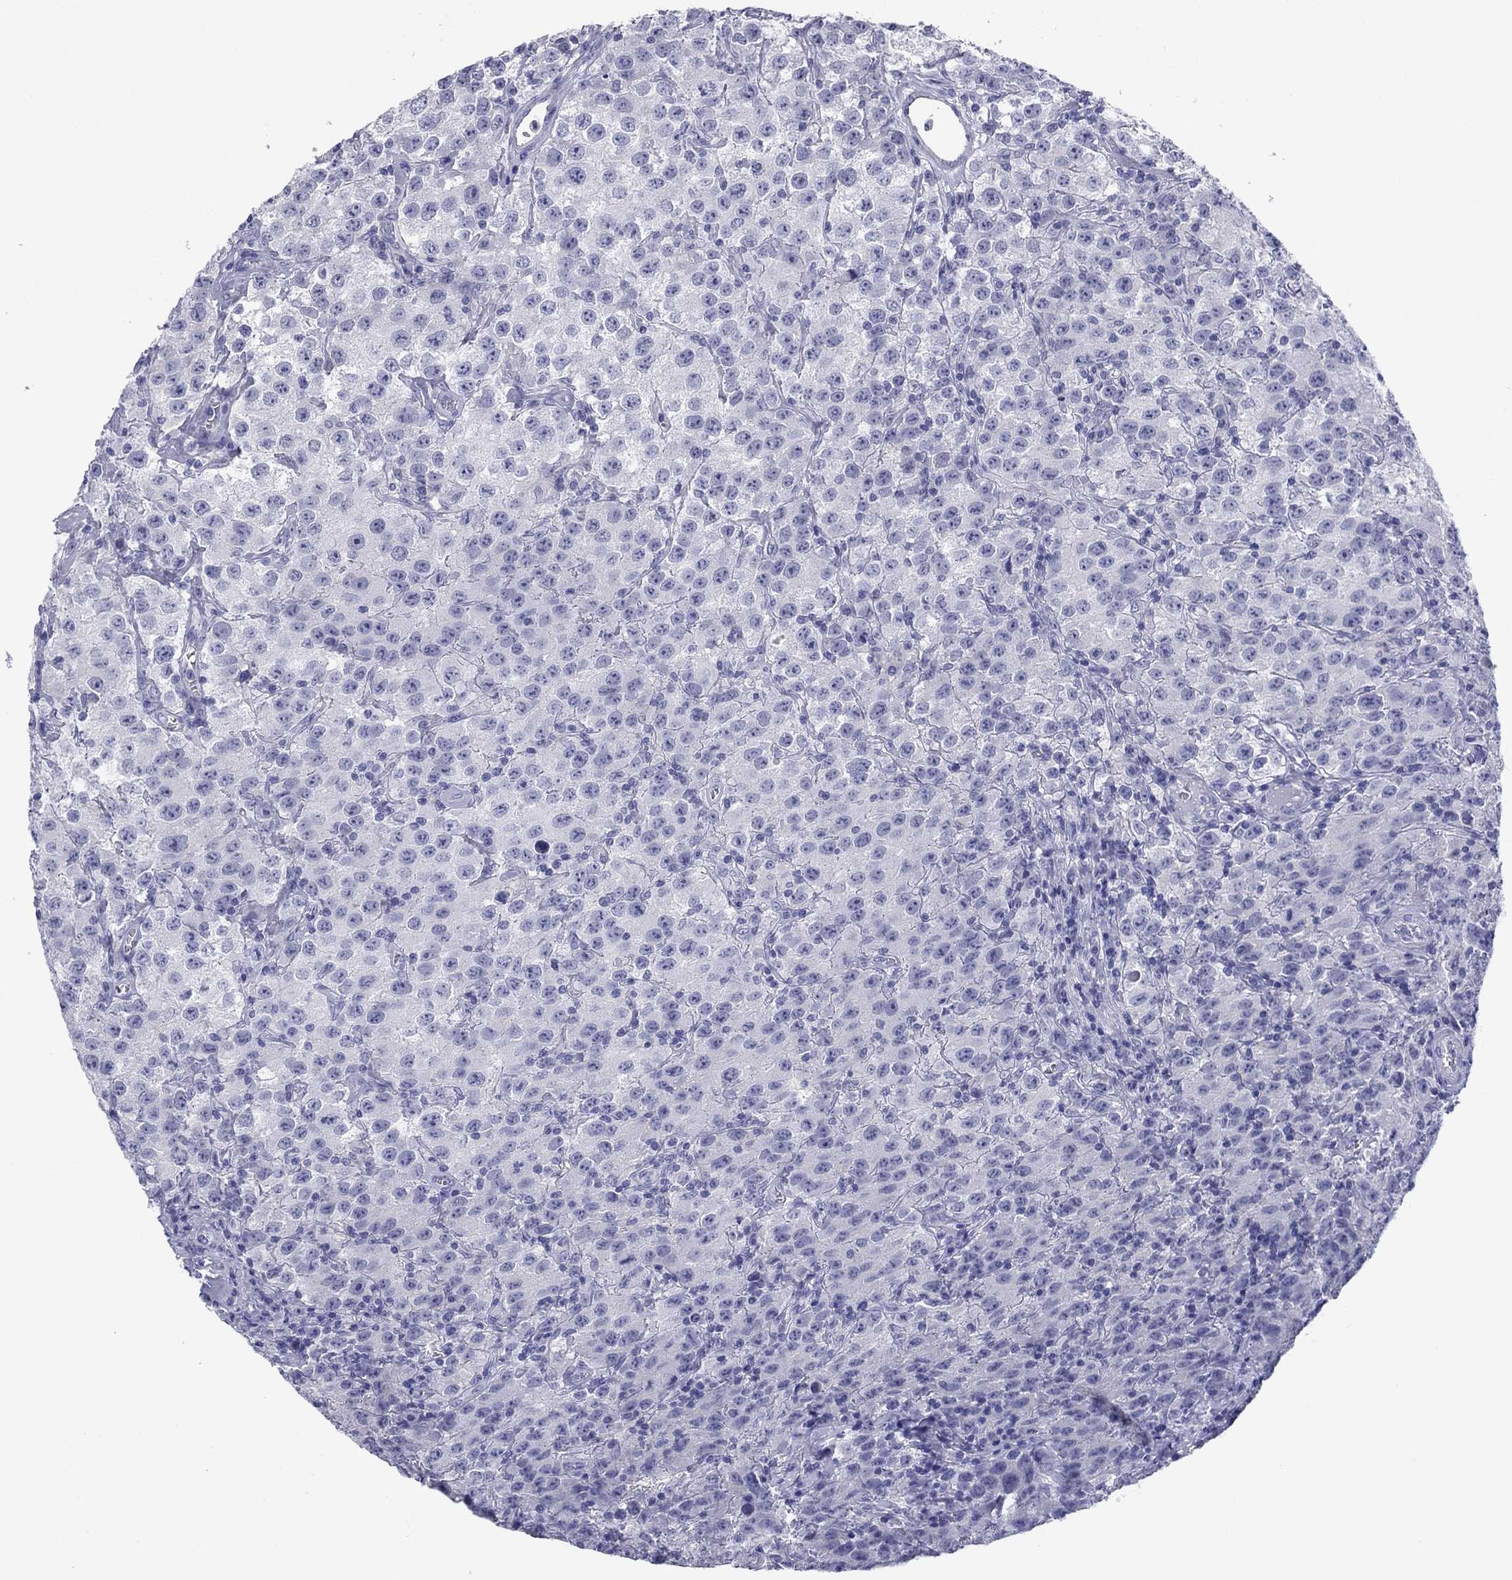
{"staining": {"intensity": "negative", "quantity": "none", "location": "none"}, "tissue": "testis cancer", "cell_type": "Tumor cells", "image_type": "cancer", "snomed": [{"axis": "morphology", "description": "Seminoma, NOS"}, {"axis": "topography", "description": "Testis"}], "caption": "Tumor cells are negative for brown protein staining in testis cancer.", "gene": "PRKCG", "patient": {"sex": "male", "age": 52}}